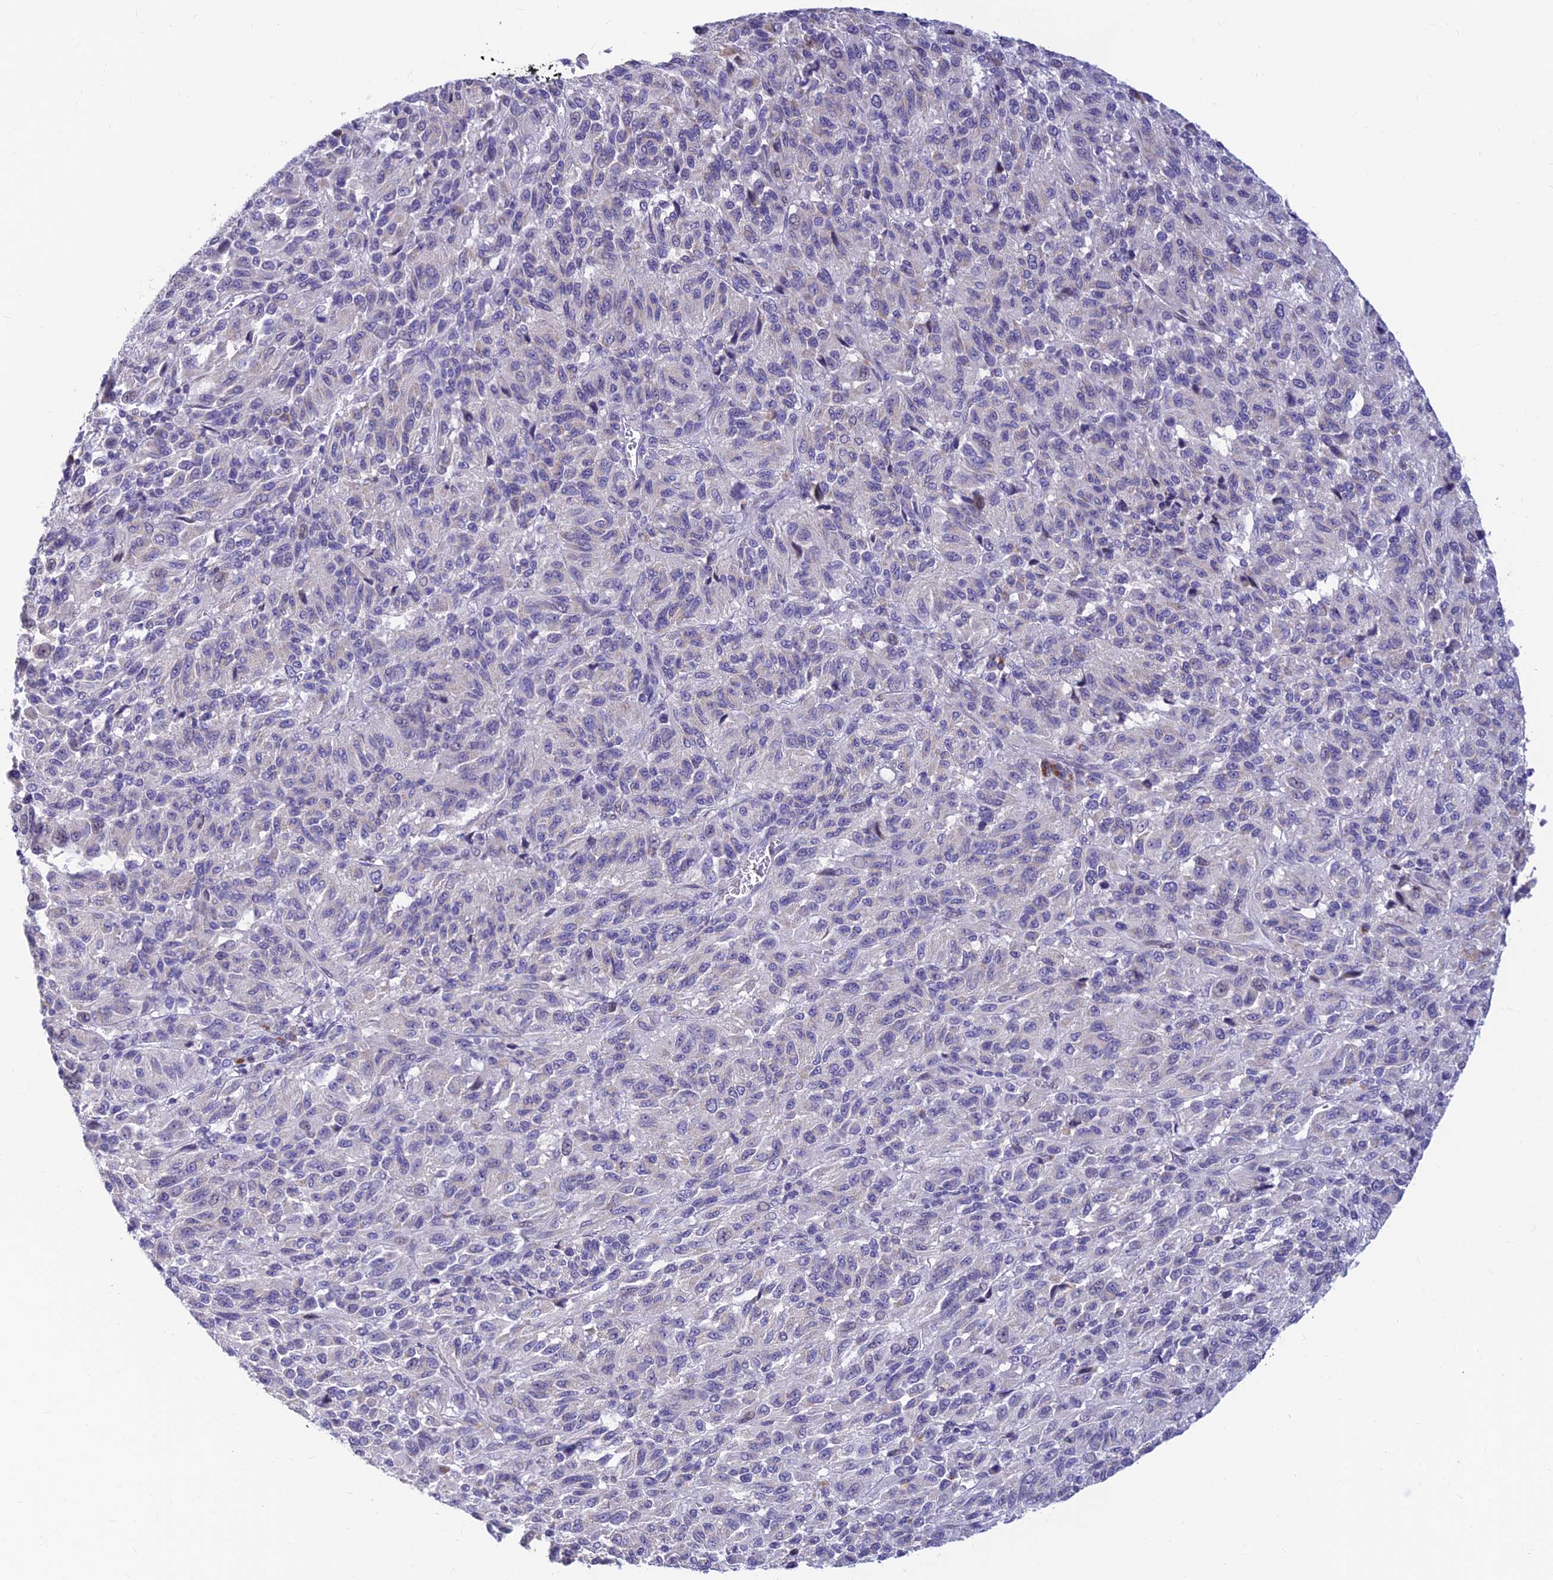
{"staining": {"intensity": "negative", "quantity": "none", "location": "none"}, "tissue": "melanoma", "cell_type": "Tumor cells", "image_type": "cancer", "snomed": [{"axis": "morphology", "description": "Malignant melanoma, Metastatic site"}, {"axis": "topography", "description": "Lung"}], "caption": "Malignant melanoma (metastatic site) stained for a protein using immunohistochemistry (IHC) demonstrates no staining tumor cells.", "gene": "INKA1", "patient": {"sex": "male", "age": 64}}